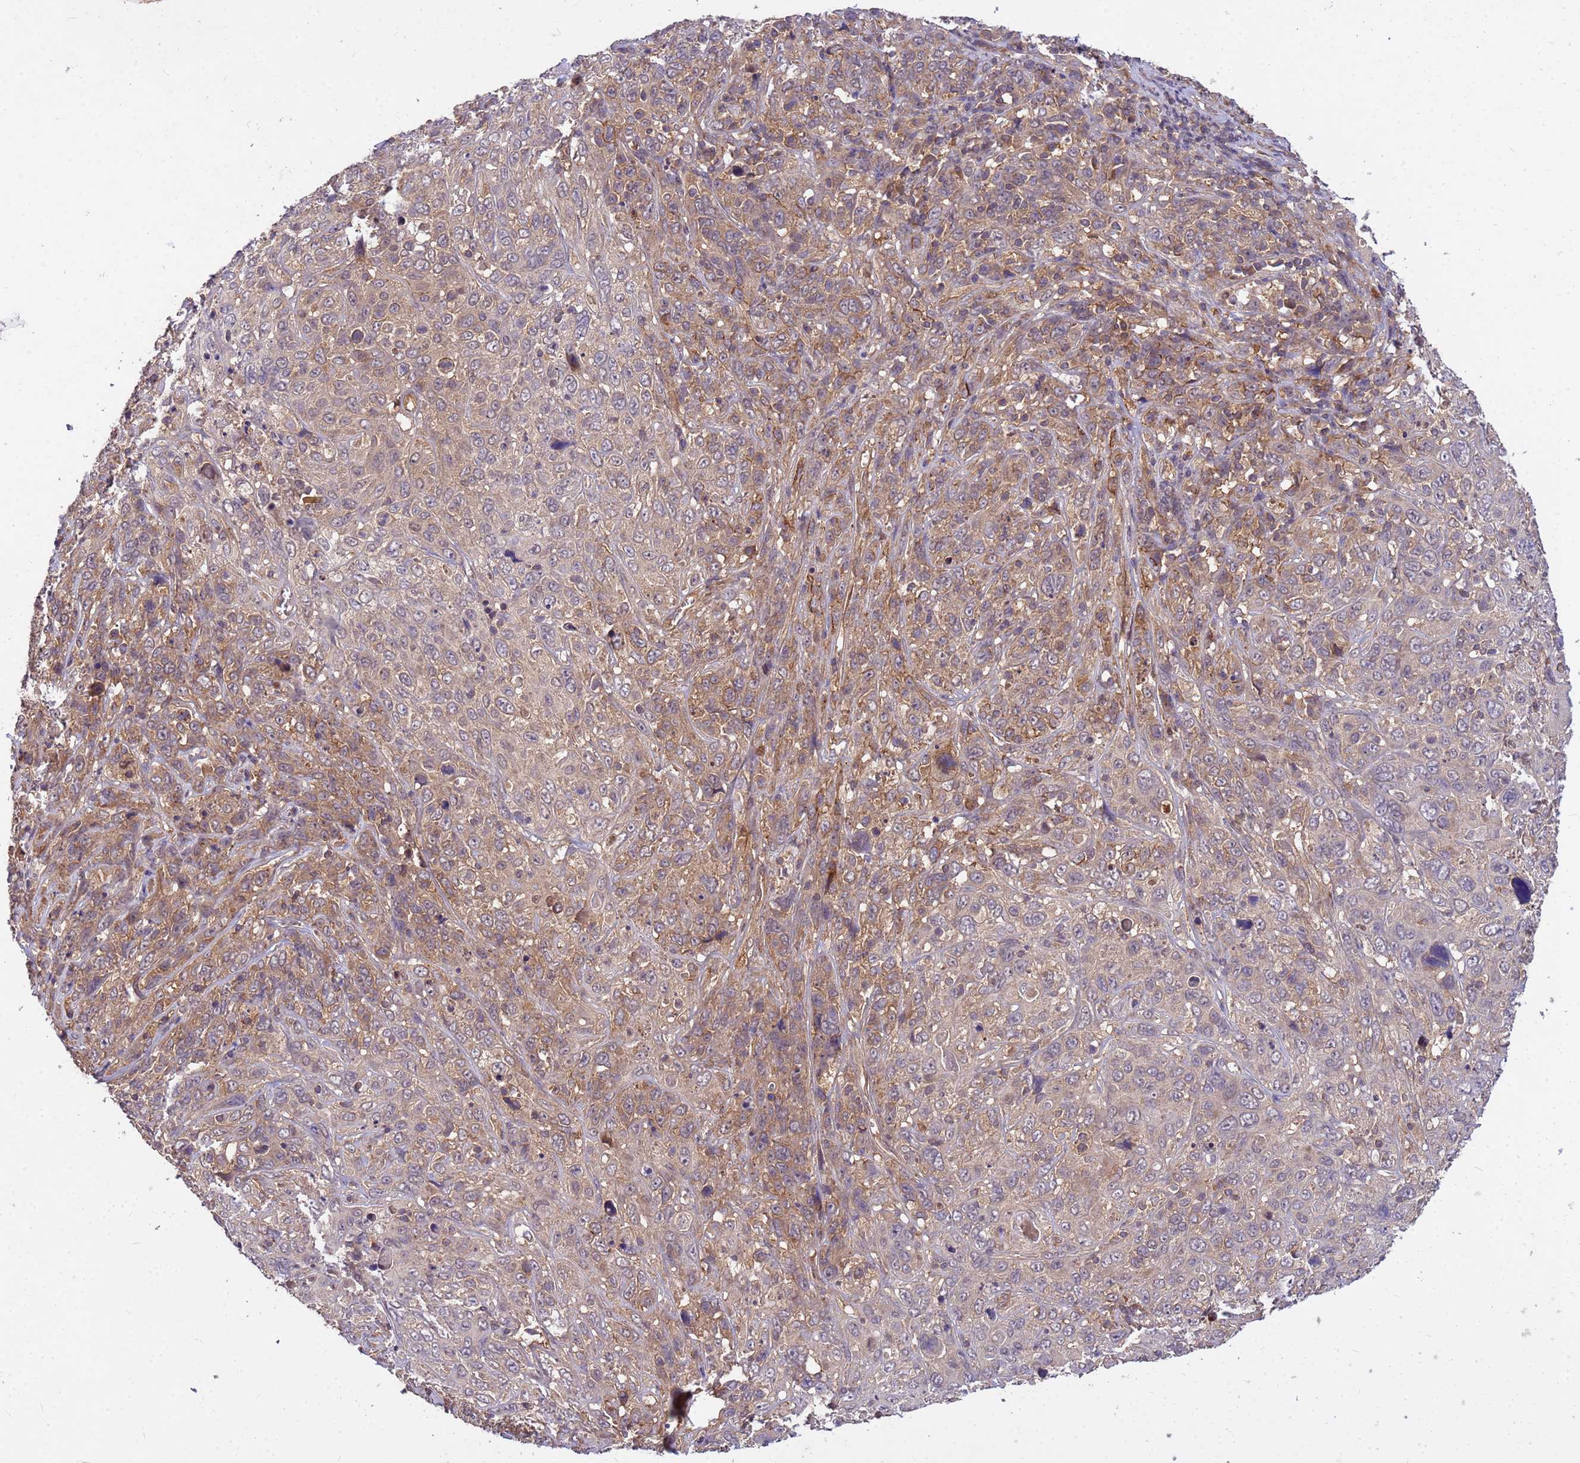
{"staining": {"intensity": "moderate", "quantity": "25%-75%", "location": "cytoplasmic/membranous"}, "tissue": "cervical cancer", "cell_type": "Tumor cells", "image_type": "cancer", "snomed": [{"axis": "morphology", "description": "Squamous cell carcinoma, NOS"}, {"axis": "topography", "description": "Cervix"}], "caption": "There is medium levels of moderate cytoplasmic/membranous positivity in tumor cells of squamous cell carcinoma (cervical), as demonstrated by immunohistochemical staining (brown color).", "gene": "PPP2CB", "patient": {"sex": "female", "age": 46}}